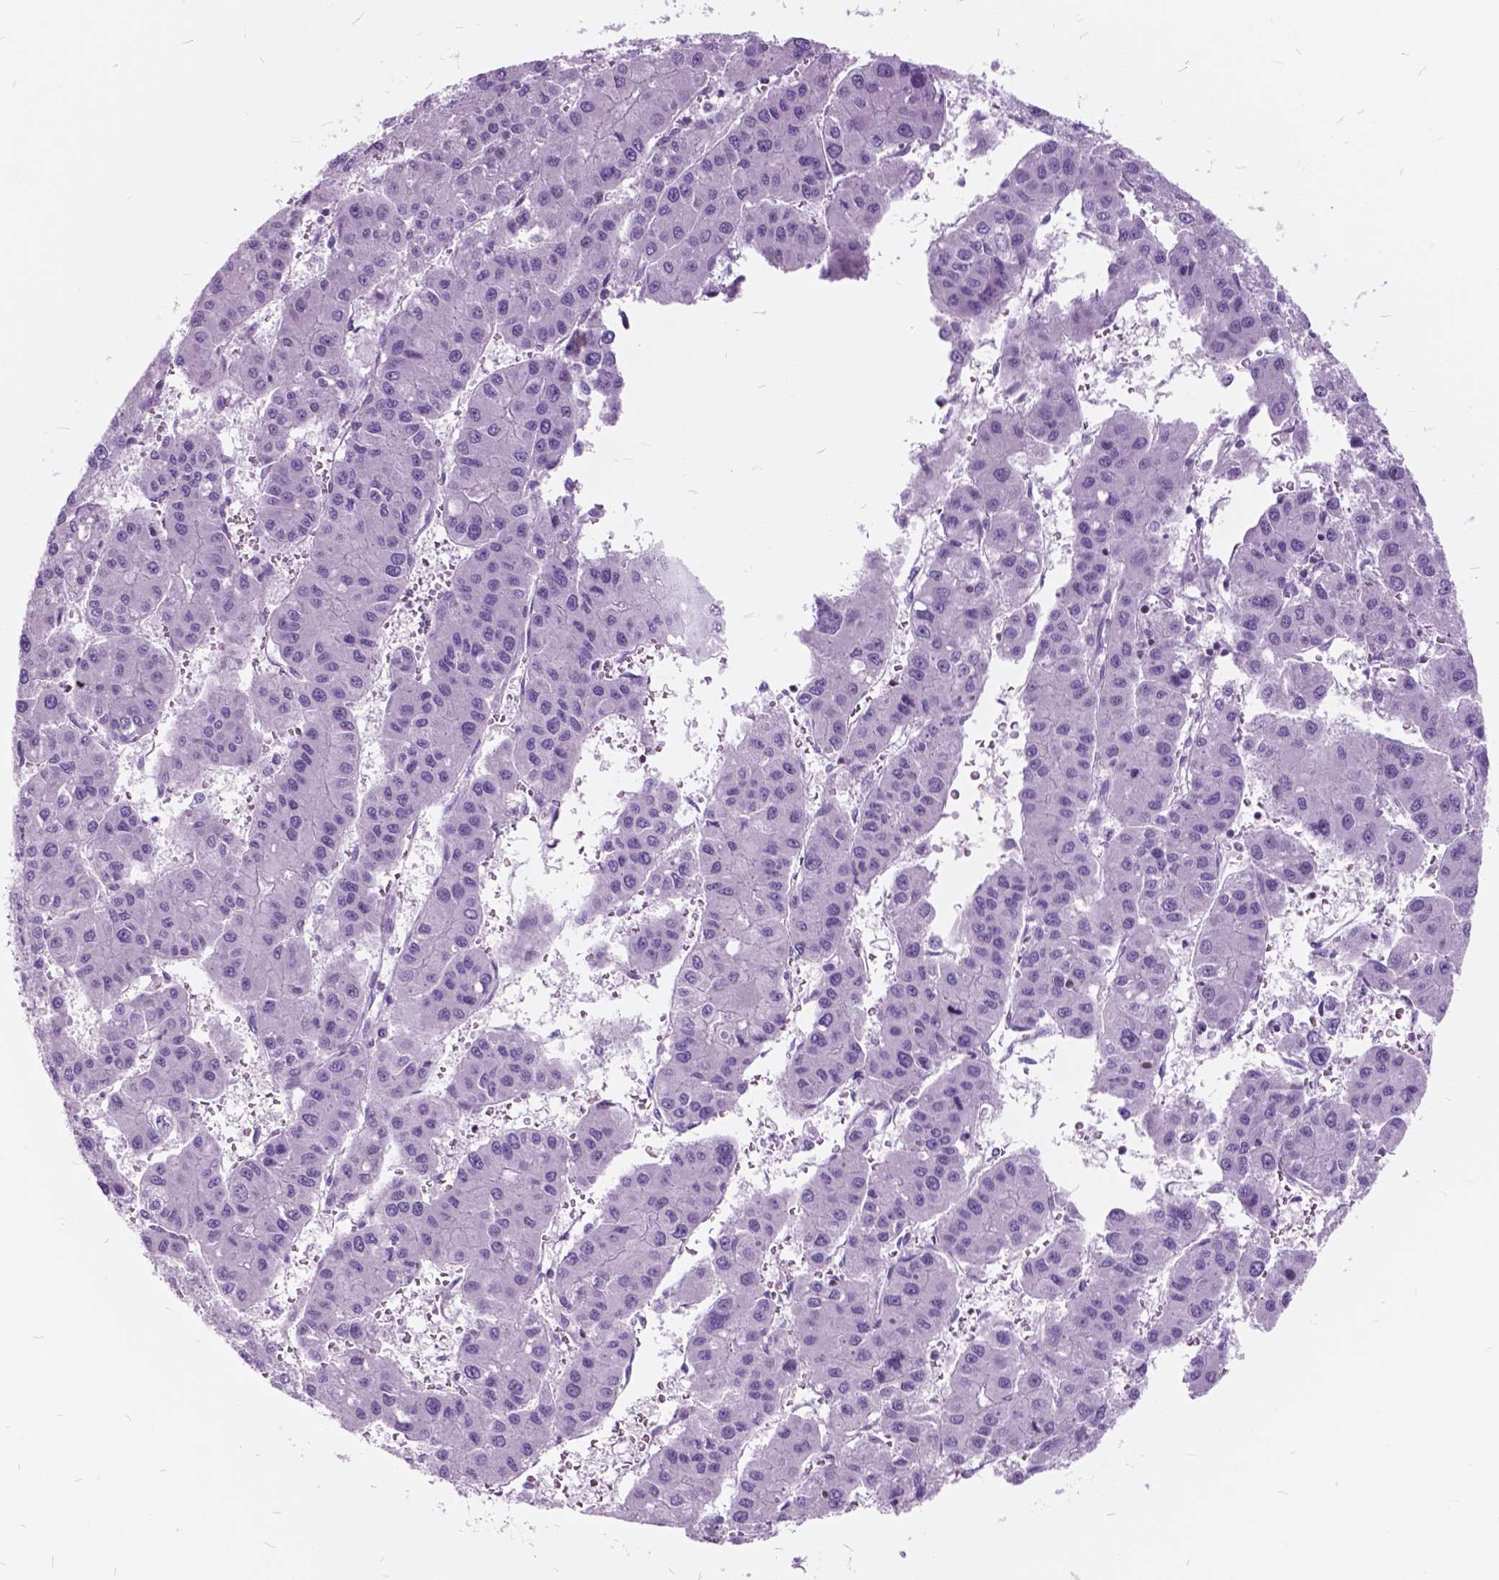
{"staining": {"intensity": "negative", "quantity": "none", "location": "none"}, "tissue": "liver cancer", "cell_type": "Tumor cells", "image_type": "cancer", "snomed": [{"axis": "morphology", "description": "Carcinoma, Hepatocellular, NOS"}, {"axis": "topography", "description": "Liver"}], "caption": "IHC image of human hepatocellular carcinoma (liver) stained for a protein (brown), which shows no staining in tumor cells.", "gene": "SP140", "patient": {"sex": "male", "age": 73}}